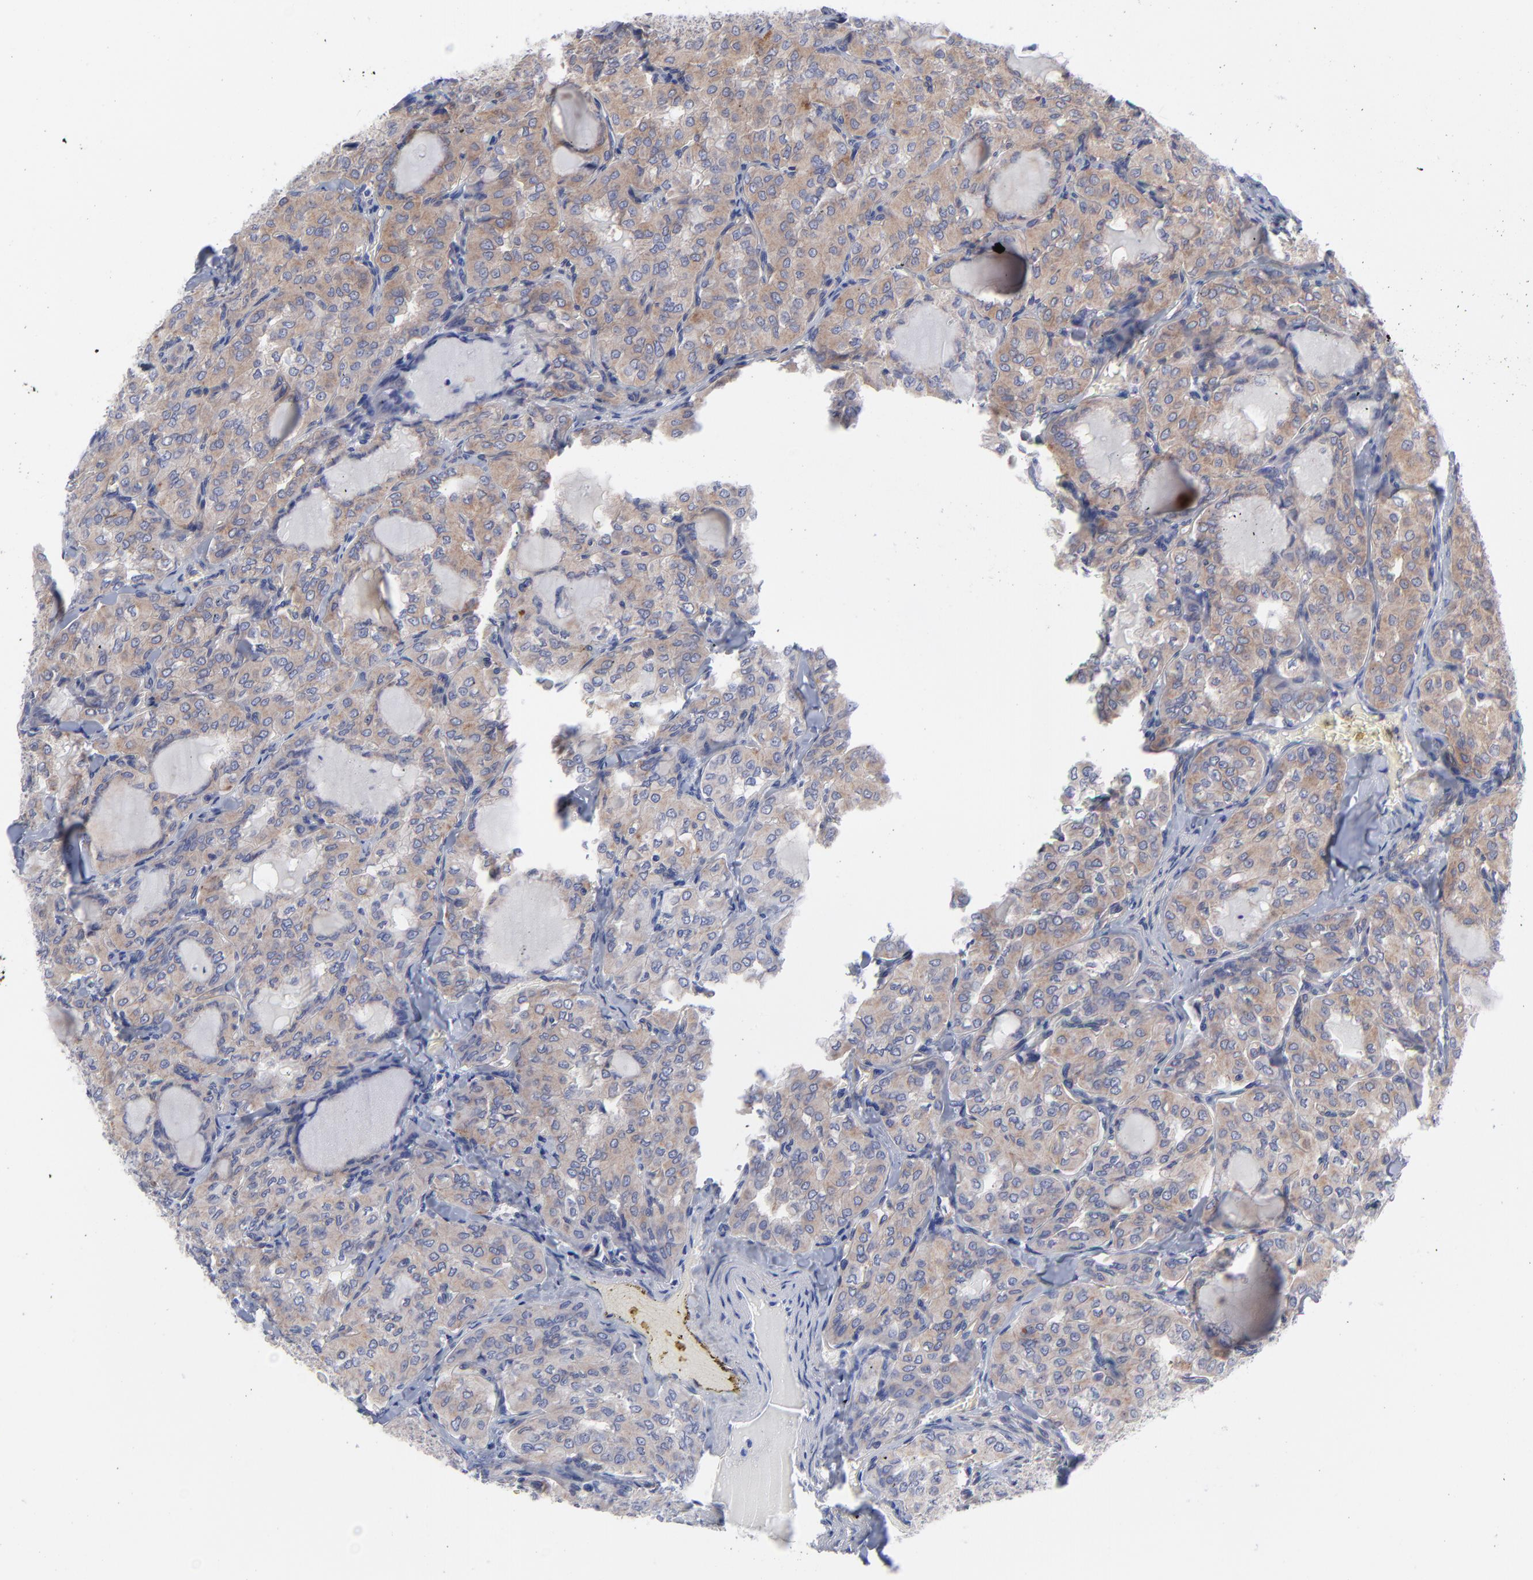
{"staining": {"intensity": "weak", "quantity": ">75%", "location": "cytoplasmic/membranous"}, "tissue": "thyroid cancer", "cell_type": "Tumor cells", "image_type": "cancer", "snomed": [{"axis": "morphology", "description": "Papillary adenocarcinoma, NOS"}, {"axis": "topography", "description": "Thyroid gland"}], "caption": "Immunohistochemical staining of thyroid papillary adenocarcinoma displays low levels of weak cytoplasmic/membranous expression in about >75% of tumor cells.", "gene": "NFKBIA", "patient": {"sex": "male", "age": 20}}